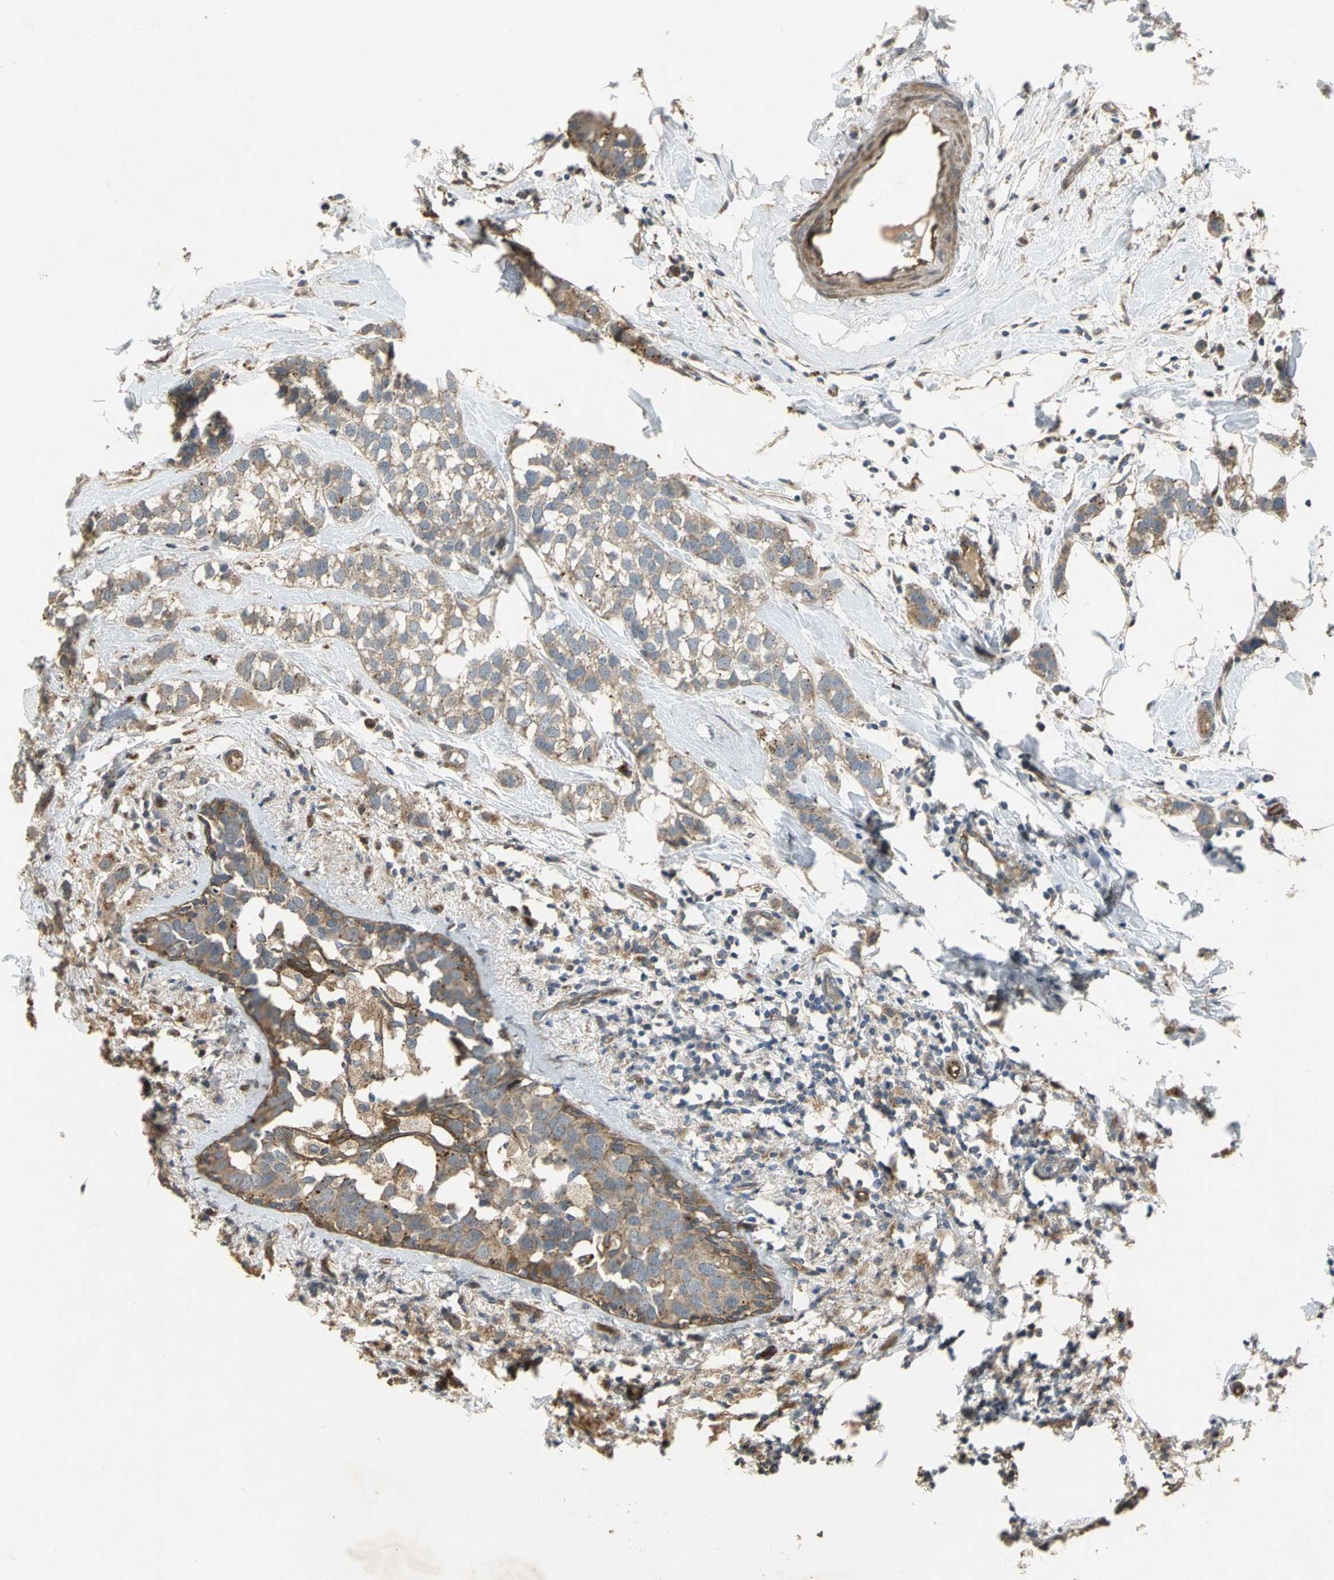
{"staining": {"intensity": "moderate", "quantity": ">75%", "location": "cytoplasmic/membranous"}, "tissue": "breast cancer", "cell_type": "Tumor cells", "image_type": "cancer", "snomed": [{"axis": "morphology", "description": "Normal tissue, NOS"}, {"axis": "morphology", "description": "Duct carcinoma"}, {"axis": "topography", "description": "Breast"}], "caption": "This histopathology image displays IHC staining of human intraductal carcinoma (breast), with medium moderate cytoplasmic/membranous staining in about >75% of tumor cells.", "gene": "IL17RB", "patient": {"sex": "female", "age": 50}}